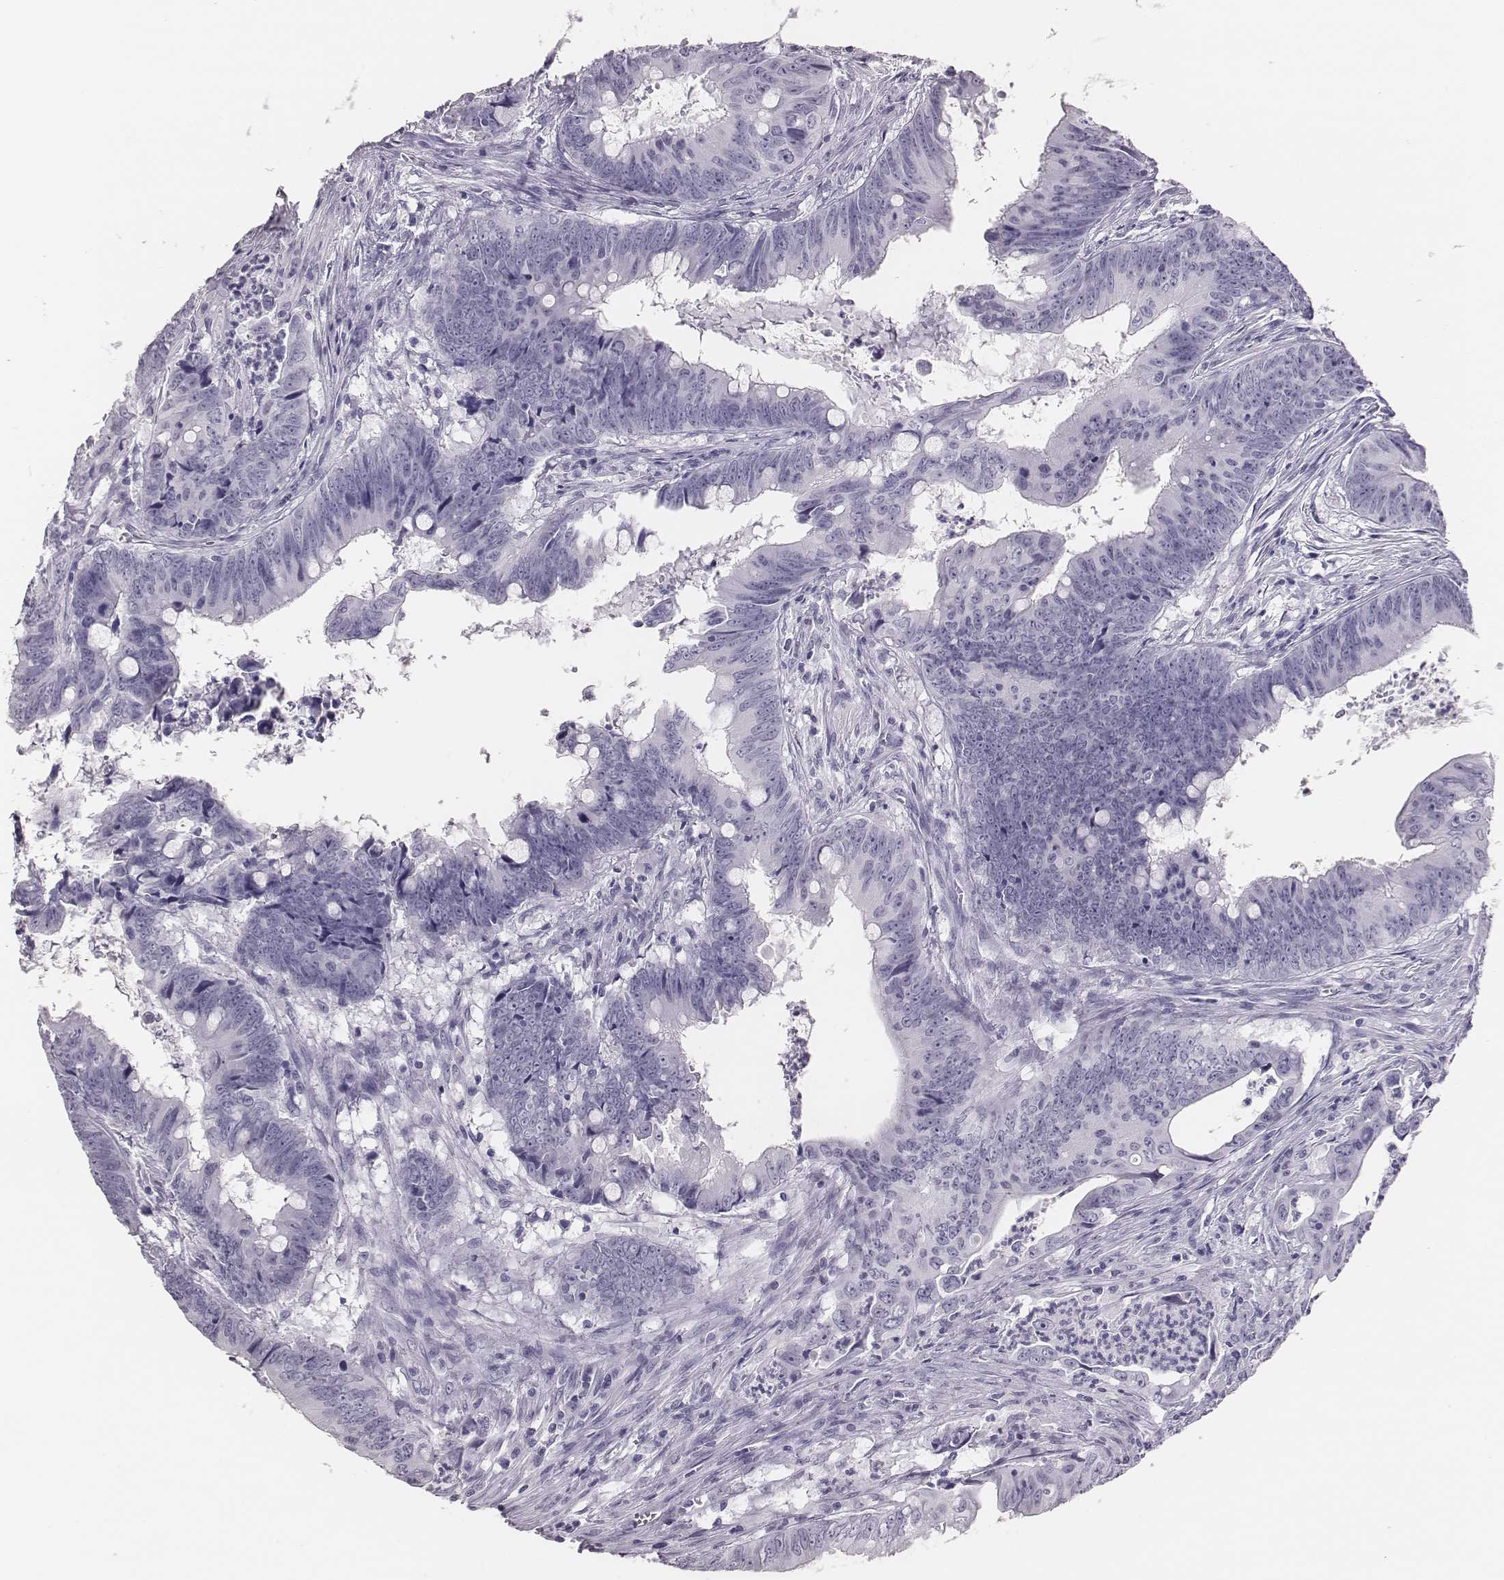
{"staining": {"intensity": "negative", "quantity": "none", "location": "none"}, "tissue": "colorectal cancer", "cell_type": "Tumor cells", "image_type": "cancer", "snomed": [{"axis": "morphology", "description": "Adenocarcinoma, NOS"}, {"axis": "topography", "description": "Colon"}], "caption": "Photomicrograph shows no significant protein expression in tumor cells of colorectal cancer (adenocarcinoma).", "gene": "H1-6", "patient": {"sex": "female", "age": 82}}